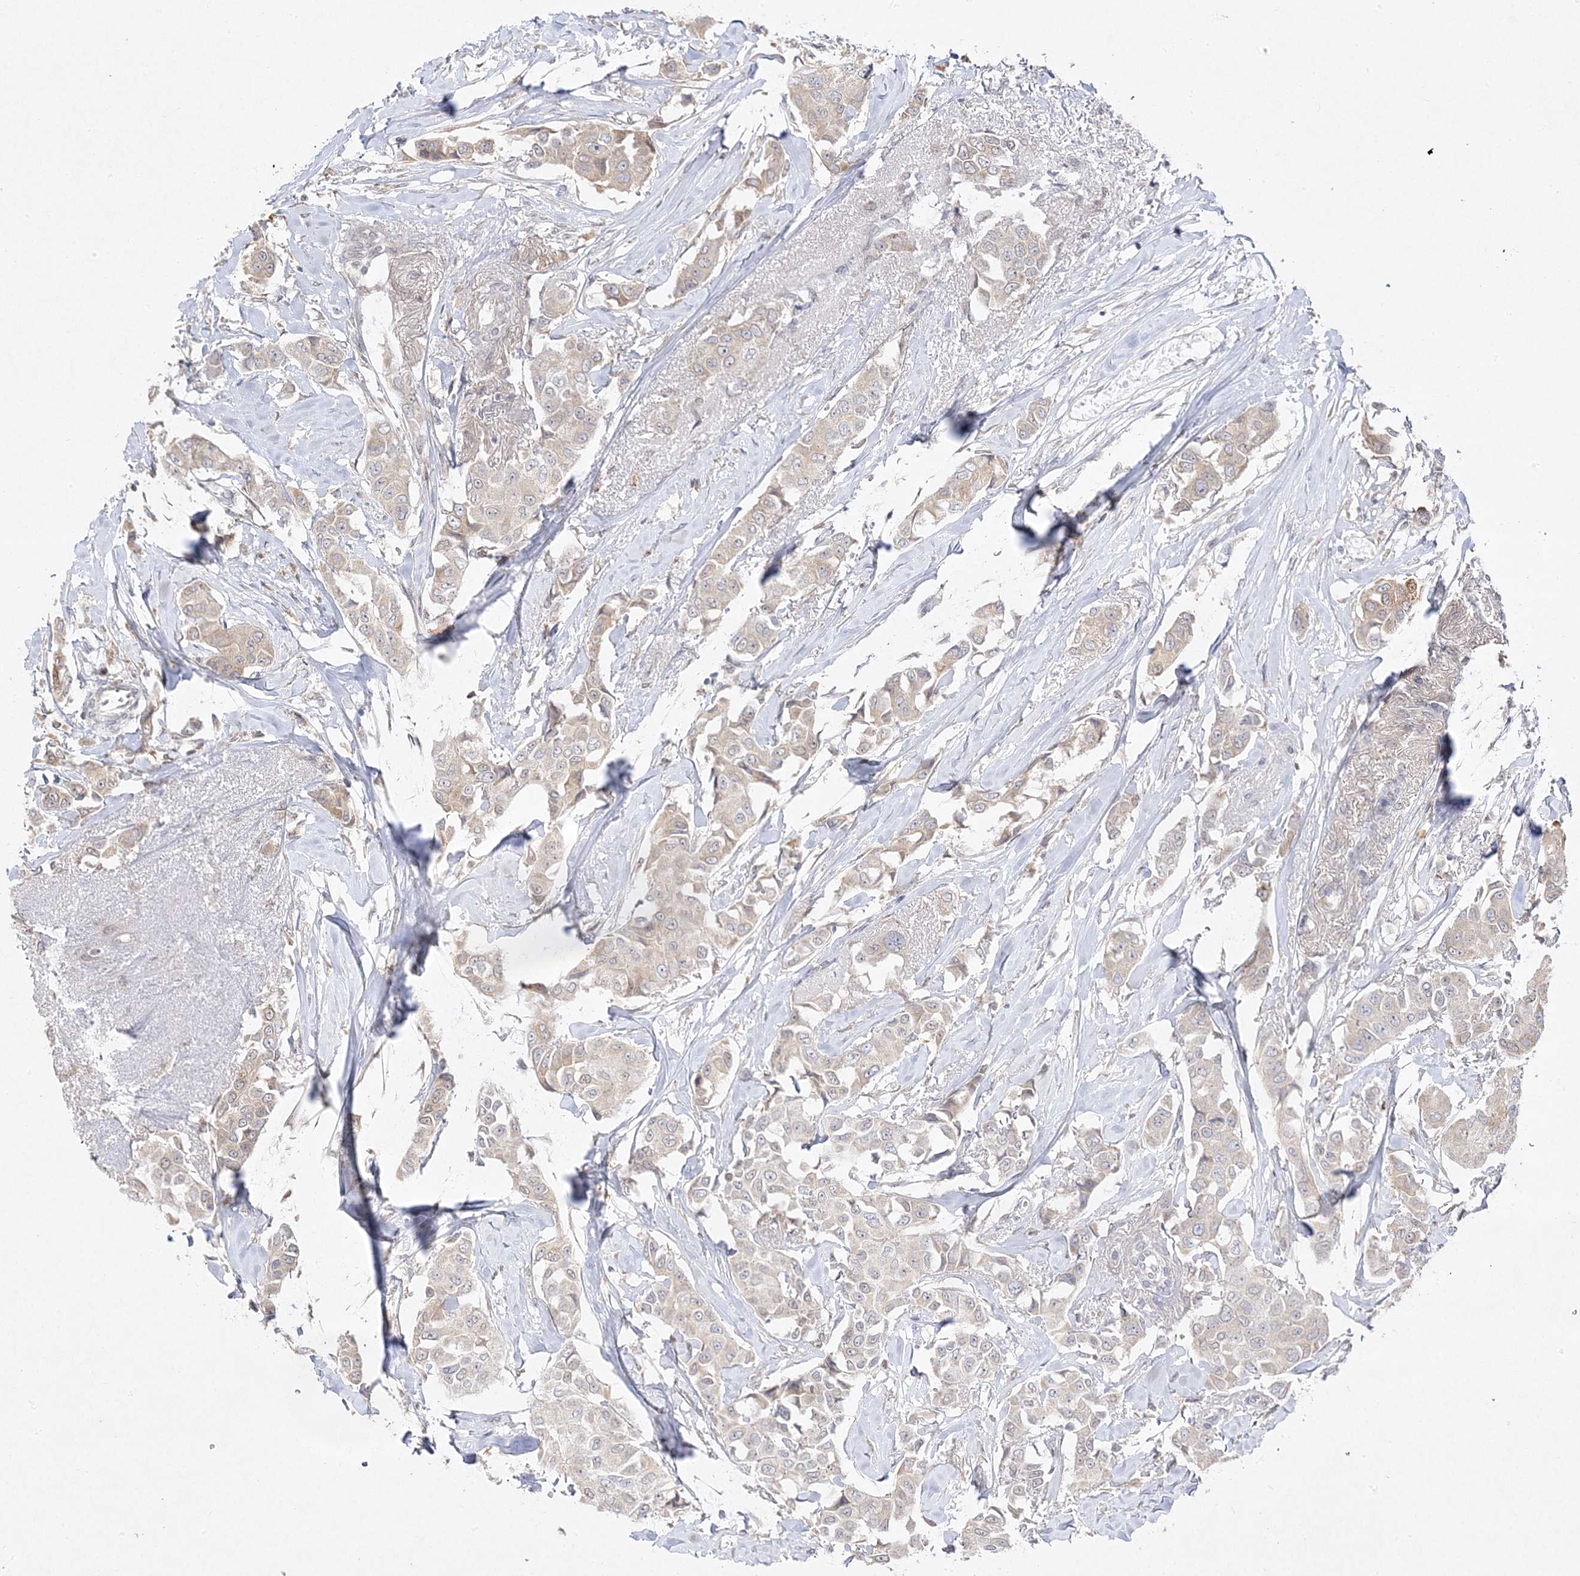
{"staining": {"intensity": "weak", "quantity": "<25%", "location": "cytoplasmic/membranous"}, "tissue": "breast cancer", "cell_type": "Tumor cells", "image_type": "cancer", "snomed": [{"axis": "morphology", "description": "Duct carcinoma"}, {"axis": "topography", "description": "Breast"}], "caption": "An immunohistochemistry photomicrograph of breast infiltrating ductal carcinoma is shown. There is no staining in tumor cells of breast infiltrating ductal carcinoma.", "gene": "C2CD2", "patient": {"sex": "female", "age": 80}}